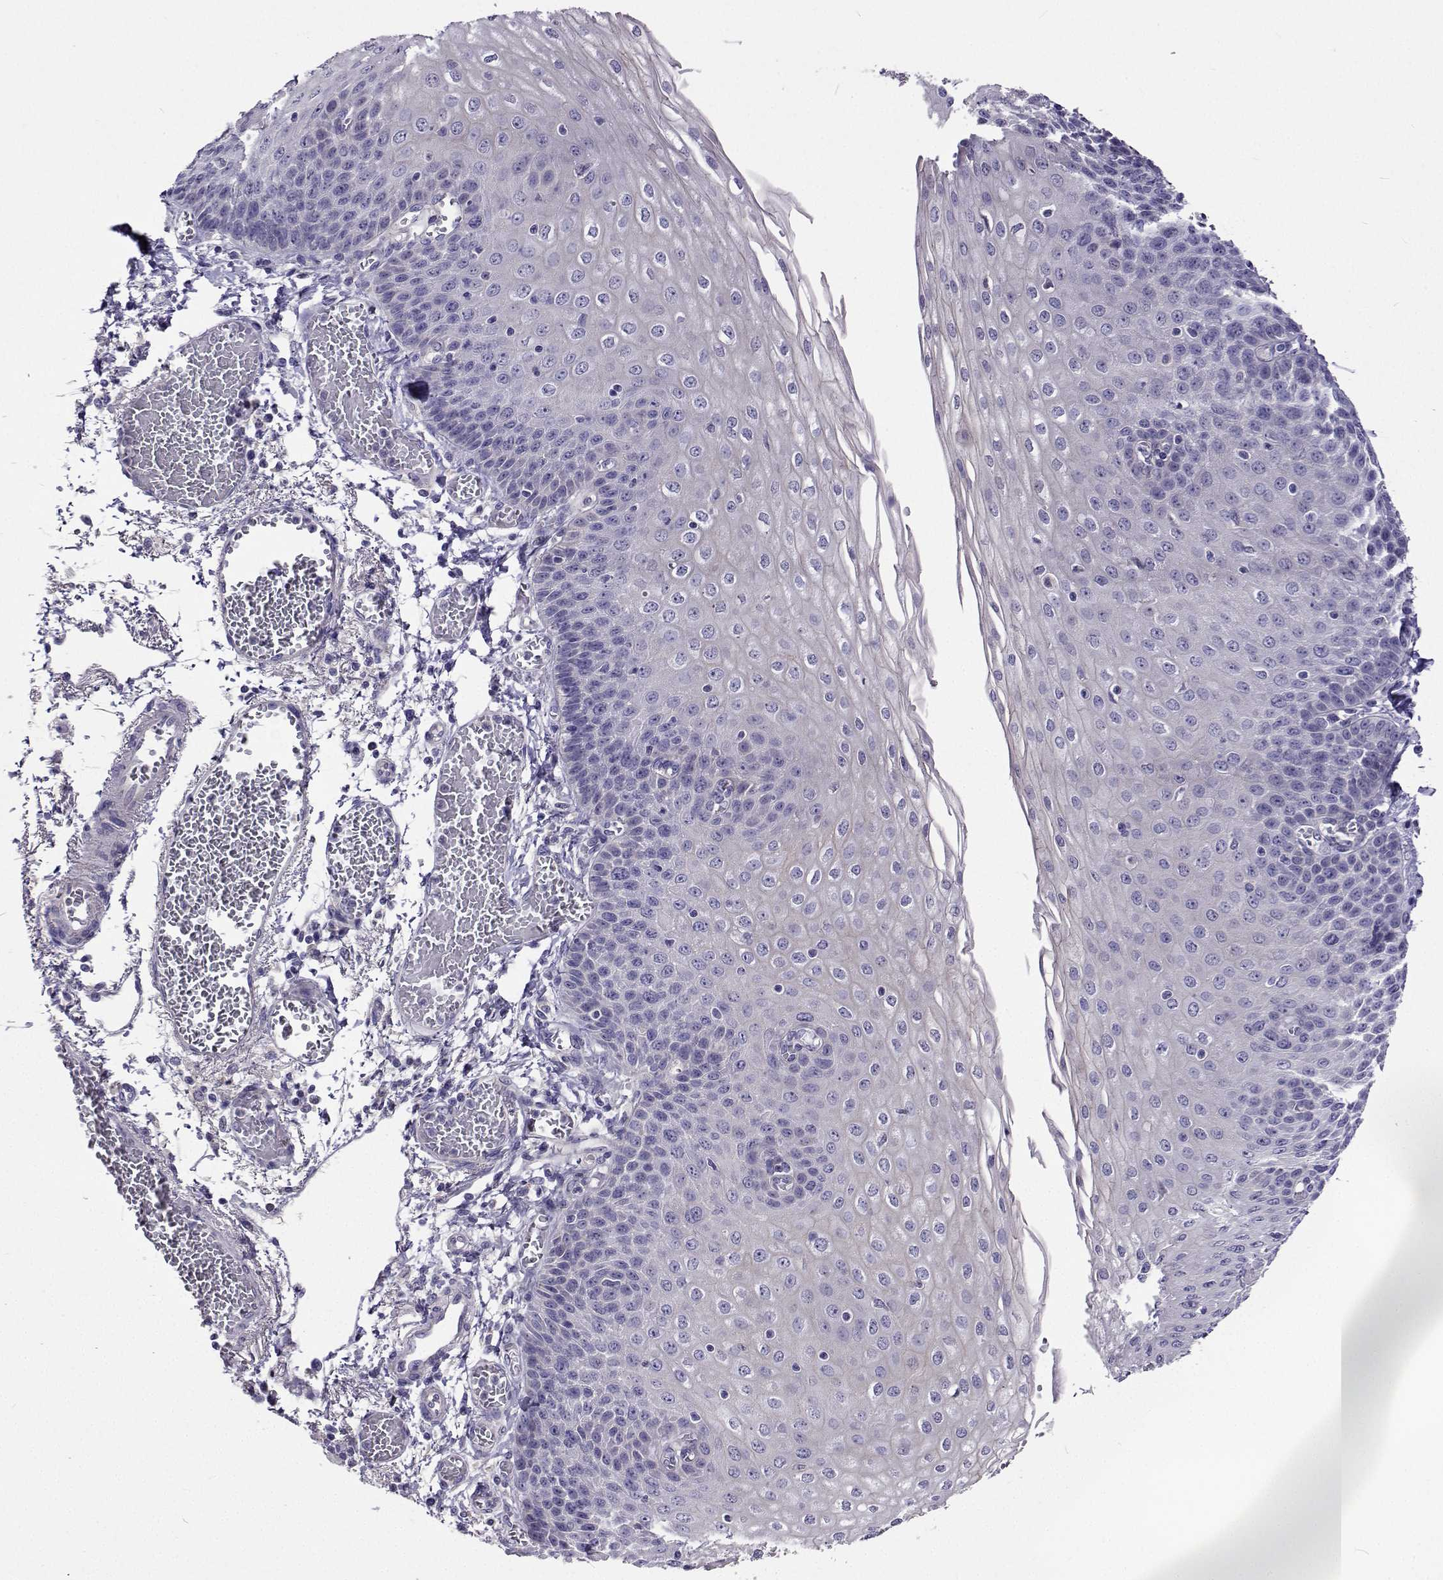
{"staining": {"intensity": "negative", "quantity": "none", "location": "none"}, "tissue": "esophagus", "cell_type": "Squamous epithelial cells", "image_type": "normal", "snomed": [{"axis": "morphology", "description": "Normal tissue, NOS"}, {"axis": "morphology", "description": "Adenocarcinoma, NOS"}, {"axis": "topography", "description": "Esophagus"}], "caption": "This is an immunohistochemistry (IHC) micrograph of unremarkable esophagus. There is no staining in squamous epithelial cells.", "gene": "LHFPL7", "patient": {"sex": "male", "age": 81}}